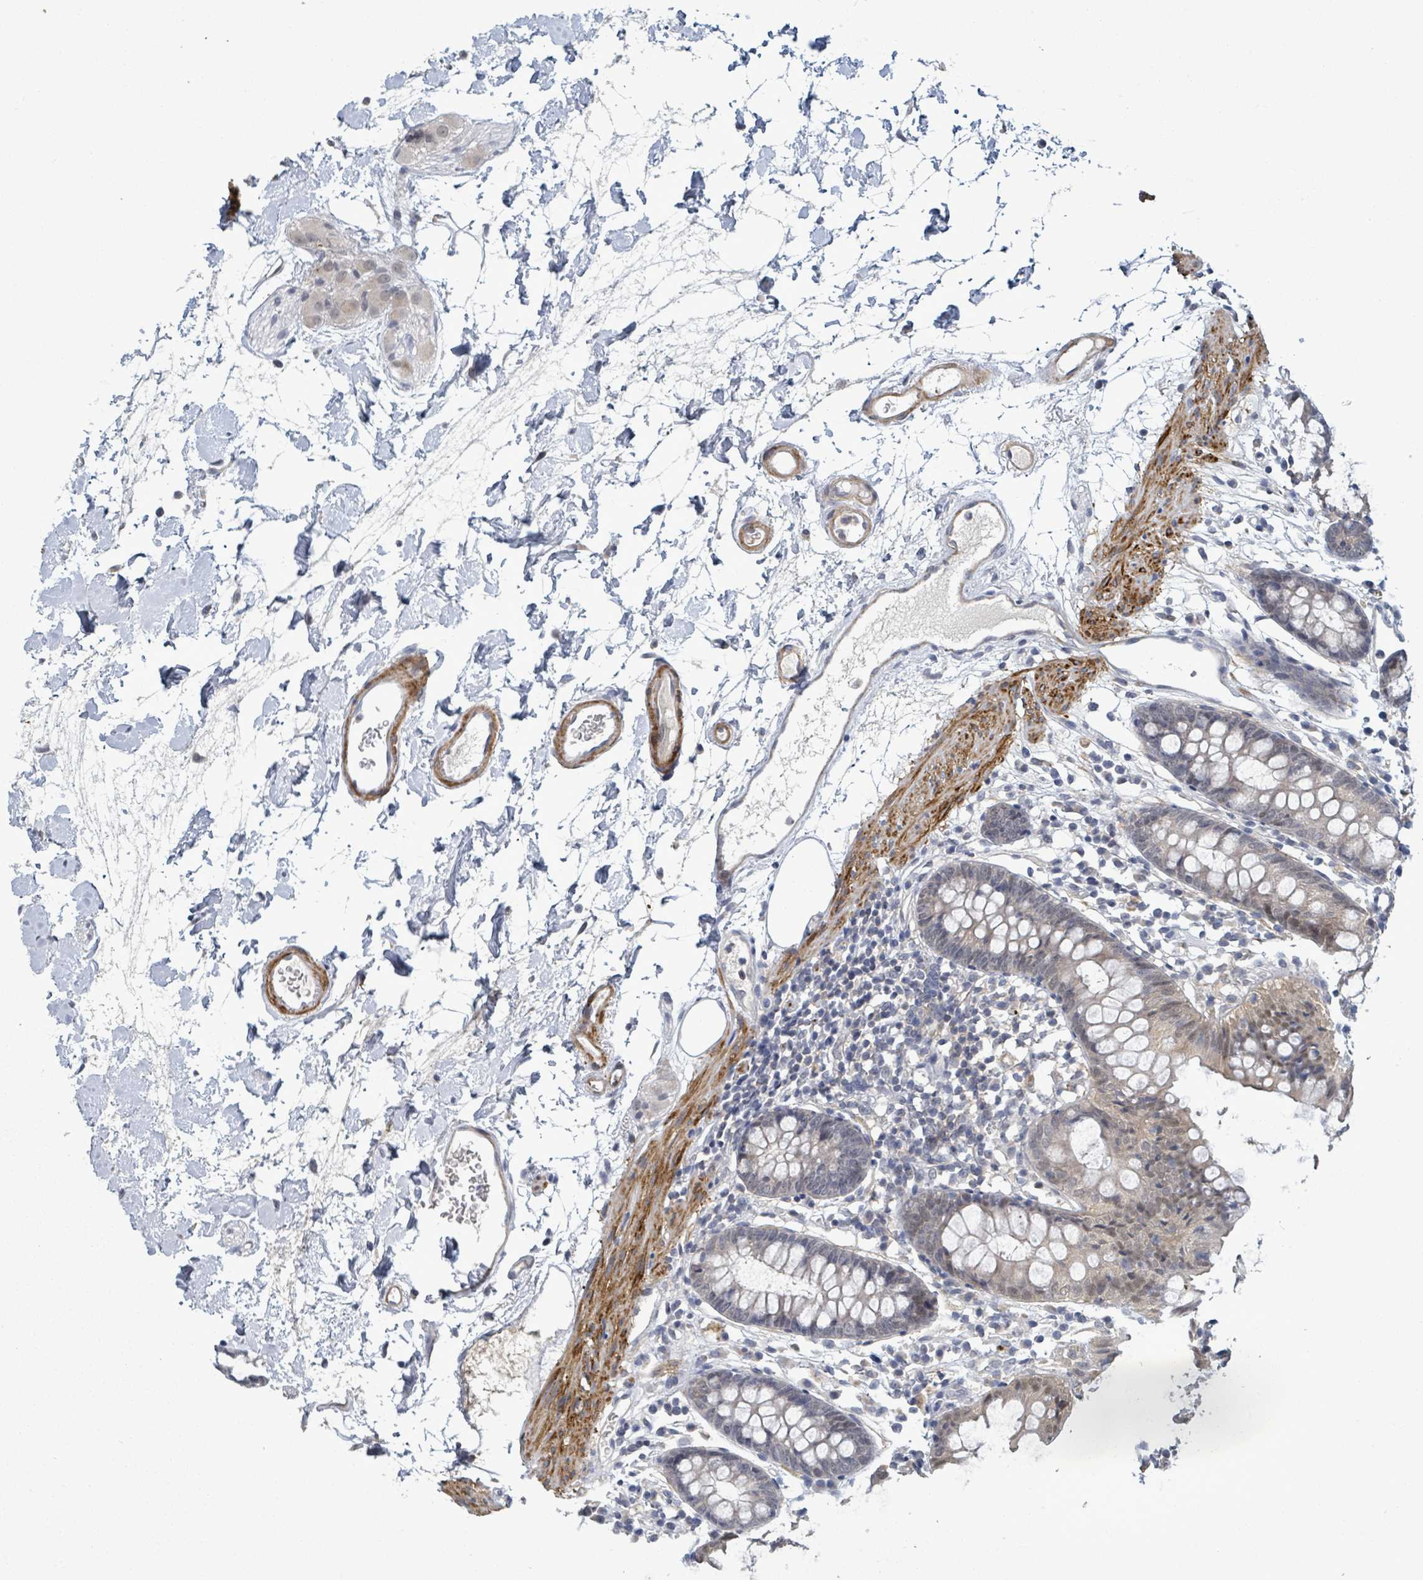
{"staining": {"intensity": "weak", "quantity": "<25%", "location": "cytoplasmic/membranous"}, "tissue": "colon", "cell_type": "Endothelial cells", "image_type": "normal", "snomed": [{"axis": "morphology", "description": "Normal tissue, NOS"}, {"axis": "topography", "description": "Colon"}], "caption": "Colon stained for a protein using IHC reveals no expression endothelial cells.", "gene": "AMMECR1", "patient": {"sex": "female", "age": 84}}